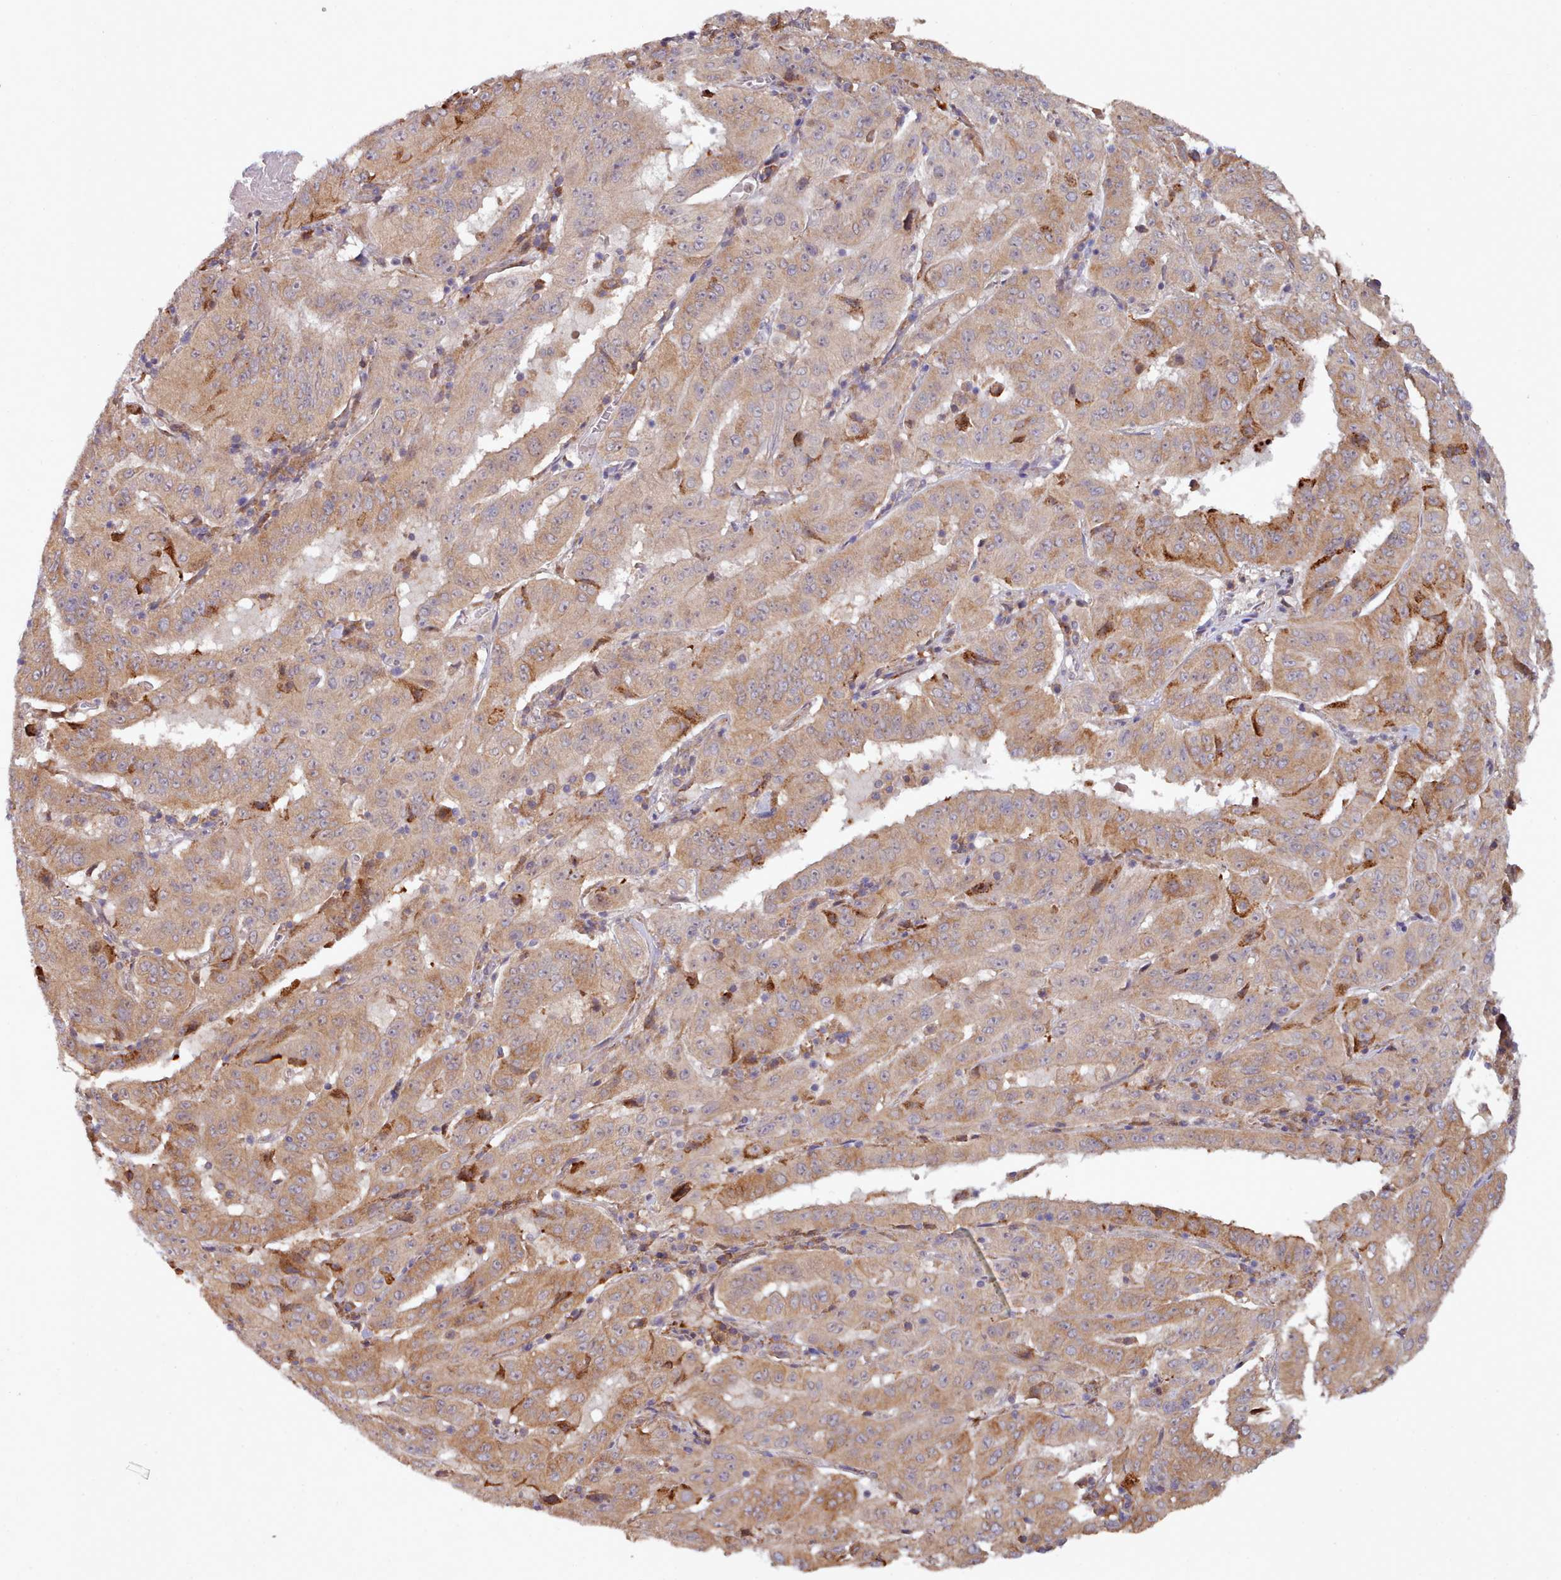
{"staining": {"intensity": "moderate", "quantity": ">75%", "location": "cytoplasmic/membranous"}, "tissue": "pancreatic cancer", "cell_type": "Tumor cells", "image_type": "cancer", "snomed": [{"axis": "morphology", "description": "Adenocarcinoma, NOS"}, {"axis": "topography", "description": "Pancreas"}], "caption": "A histopathology image showing moderate cytoplasmic/membranous staining in about >75% of tumor cells in pancreatic adenocarcinoma, as visualized by brown immunohistochemical staining.", "gene": "TRIM26", "patient": {"sex": "male", "age": 63}}